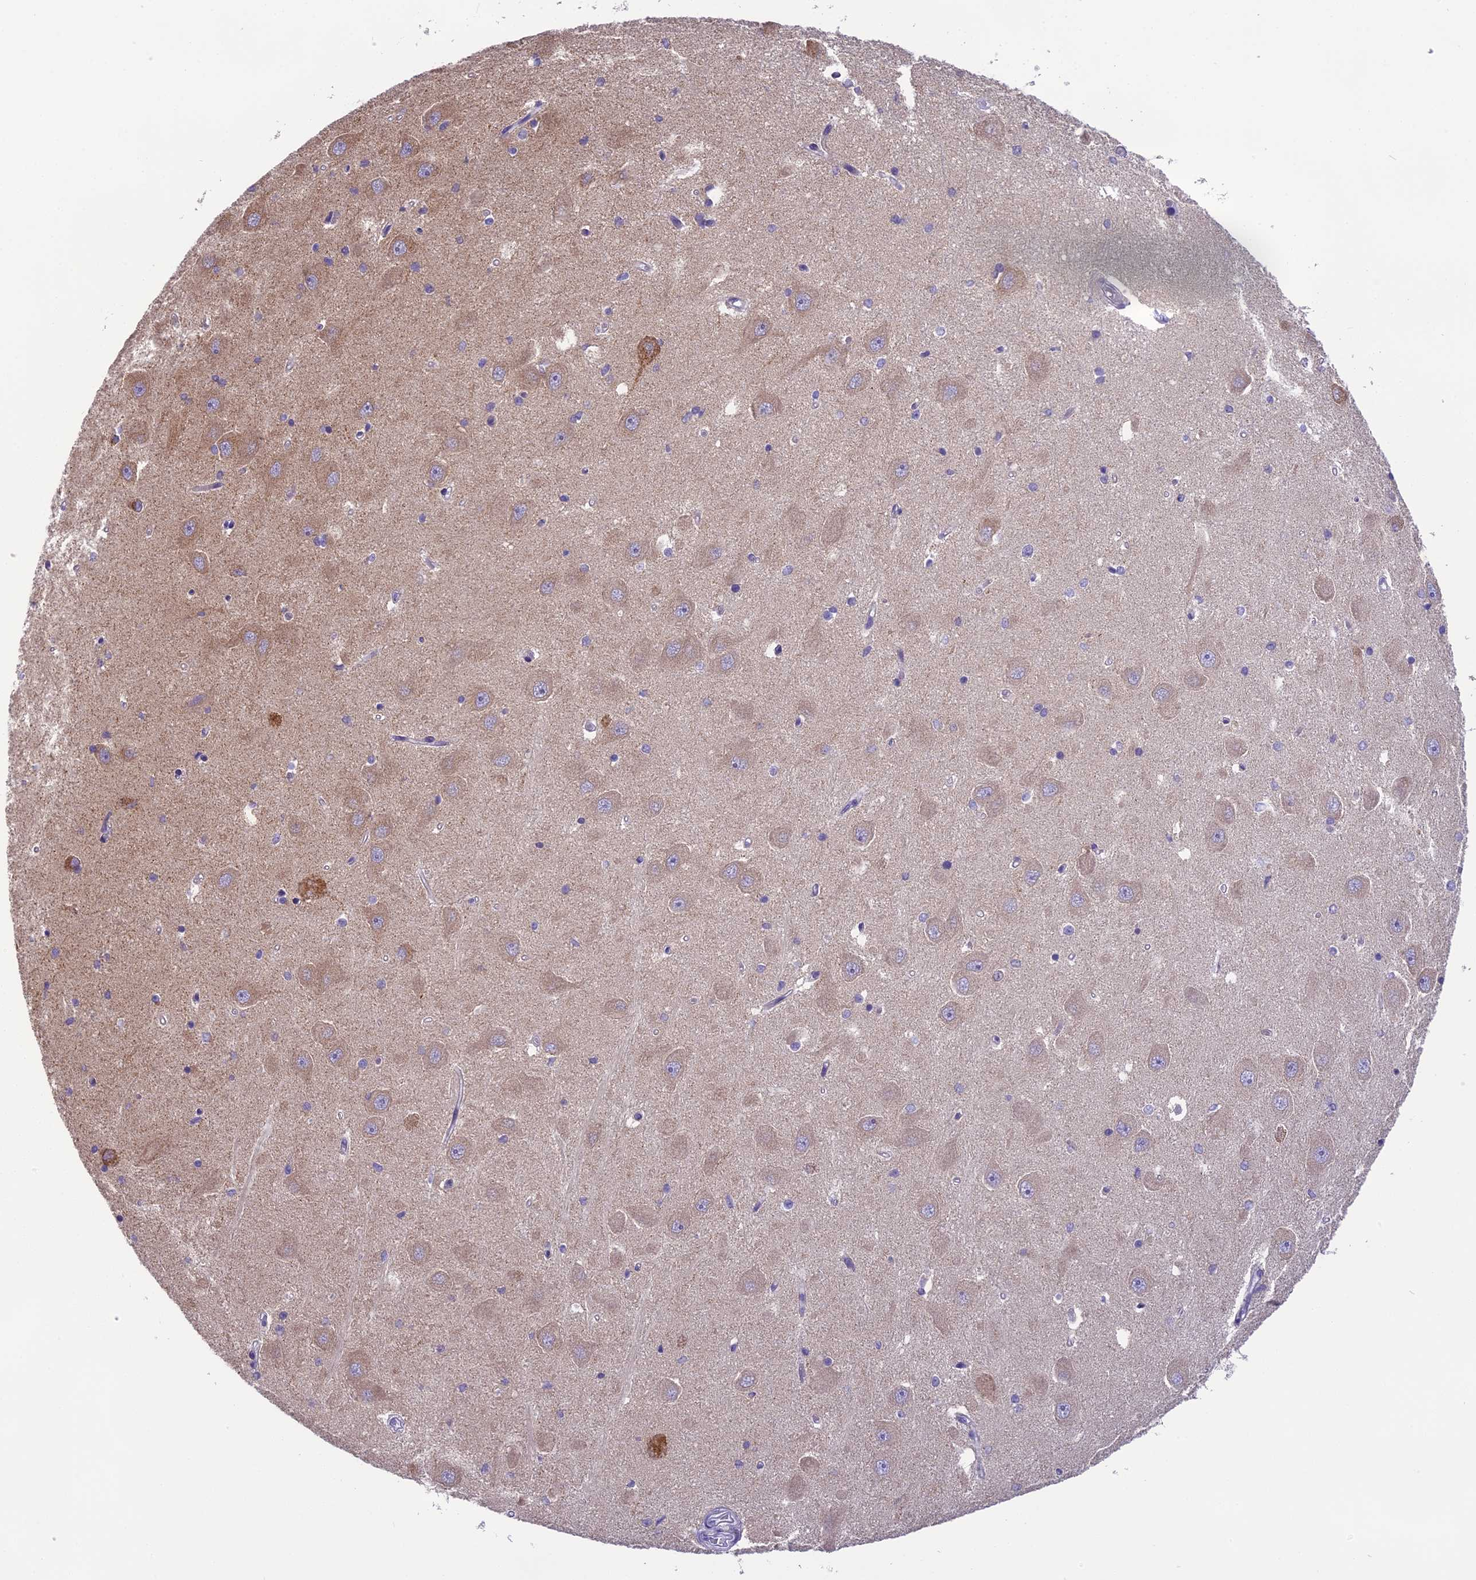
{"staining": {"intensity": "weak", "quantity": "<25%", "location": "cytoplasmic/membranous"}, "tissue": "hippocampus", "cell_type": "Glial cells", "image_type": "normal", "snomed": [{"axis": "morphology", "description": "Normal tissue, NOS"}, {"axis": "topography", "description": "Hippocampus"}], "caption": "Glial cells show no significant protein expression in unremarkable hippocampus. The staining is performed using DAB (3,3'-diaminobenzidine) brown chromogen with nuclei counter-stained in using hematoxylin.", "gene": "ARHGEF37", "patient": {"sex": "male", "age": 45}}